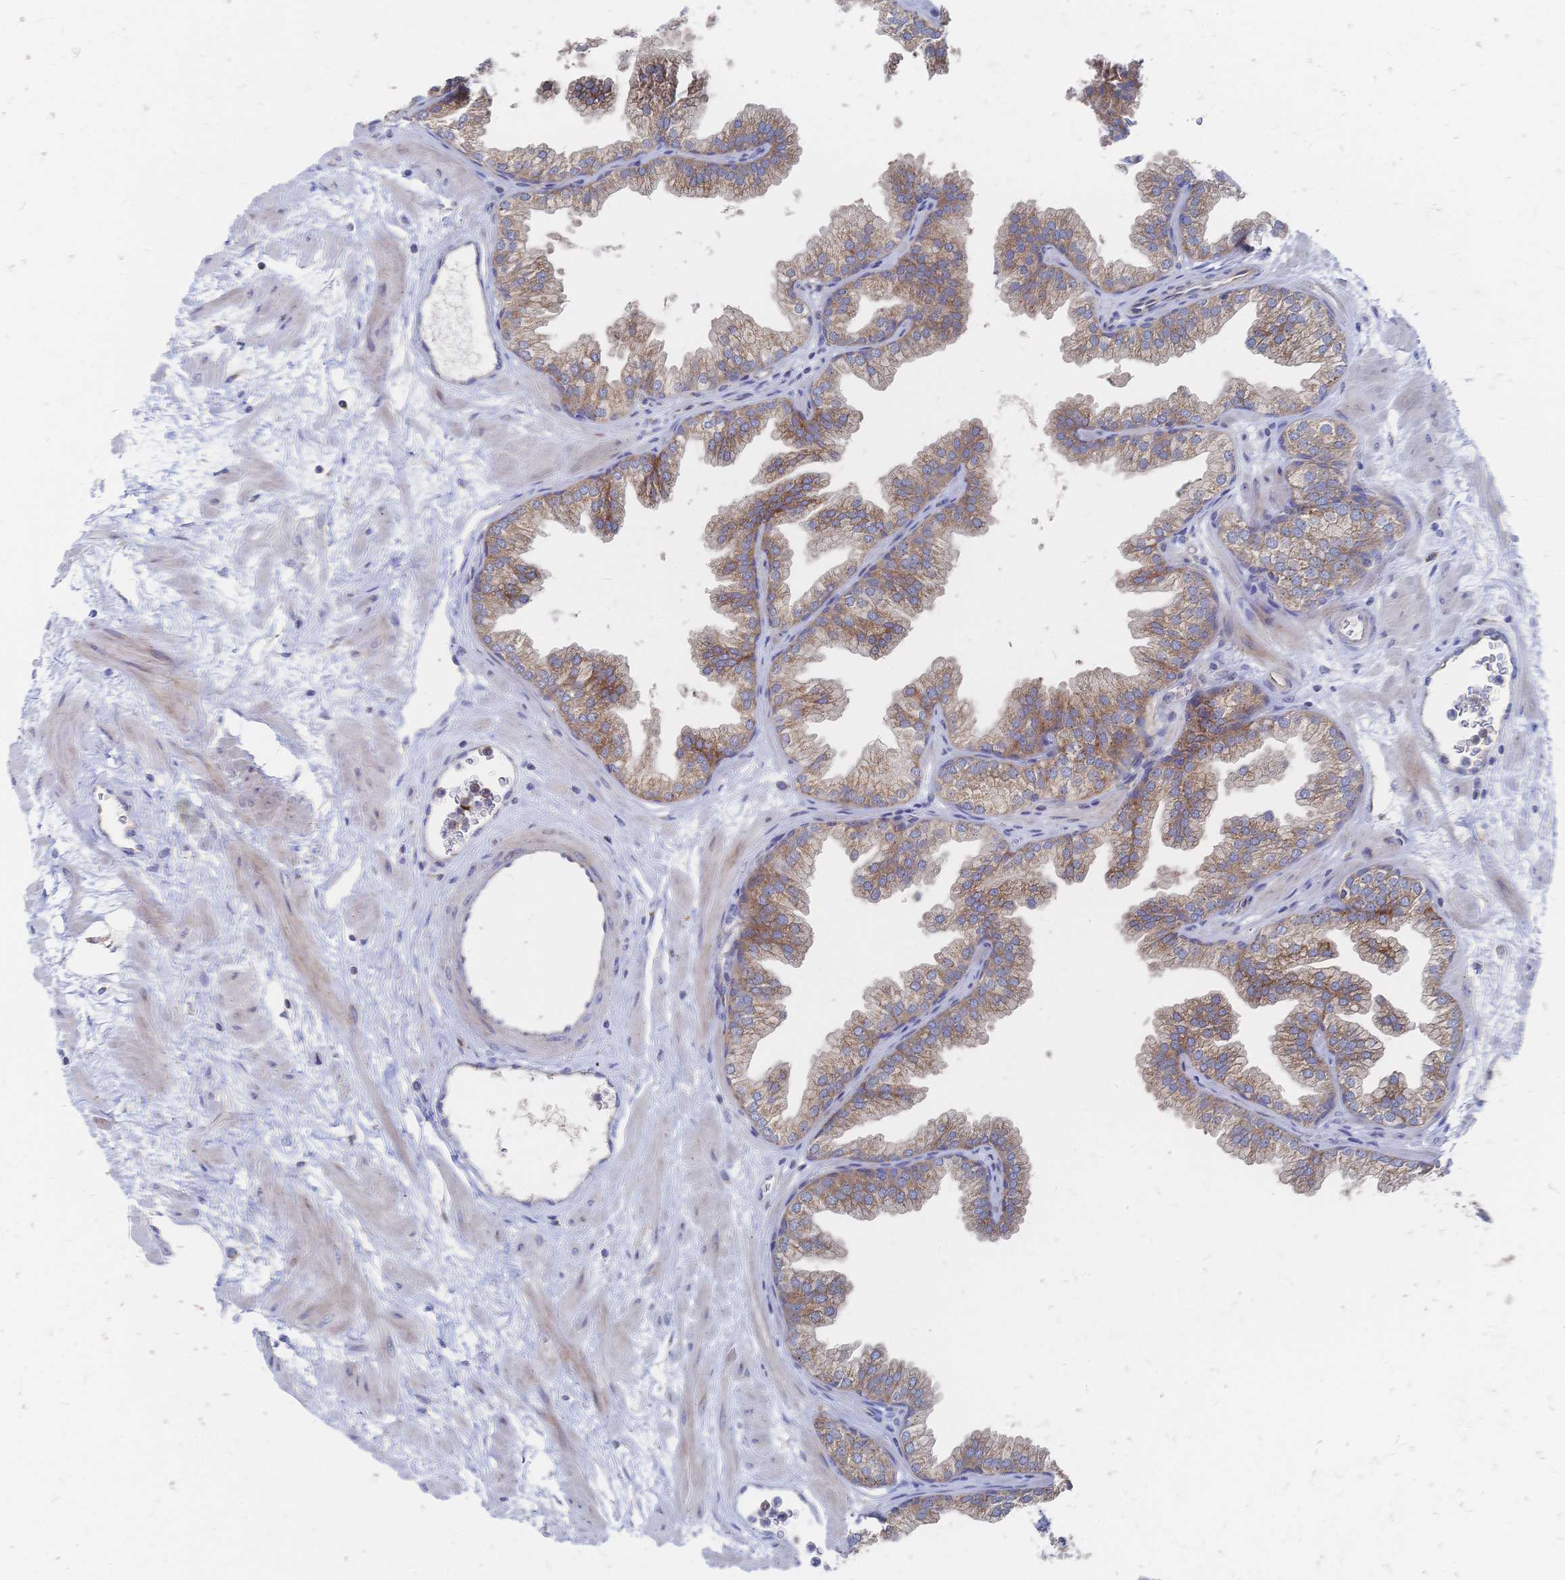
{"staining": {"intensity": "moderate", "quantity": ">75%", "location": "cytoplasmic/membranous"}, "tissue": "prostate", "cell_type": "Glandular cells", "image_type": "normal", "snomed": [{"axis": "morphology", "description": "Normal tissue, NOS"}, {"axis": "topography", "description": "Prostate"}], "caption": "Immunohistochemistry photomicrograph of benign prostate: human prostate stained using immunohistochemistry reveals medium levels of moderate protein expression localized specifically in the cytoplasmic/membranous of glandular cells, appearing as a cytoplasmic/membranous brown color.", "gene": "SORBS1", "patient": {"sex": "male", "age": 37}}